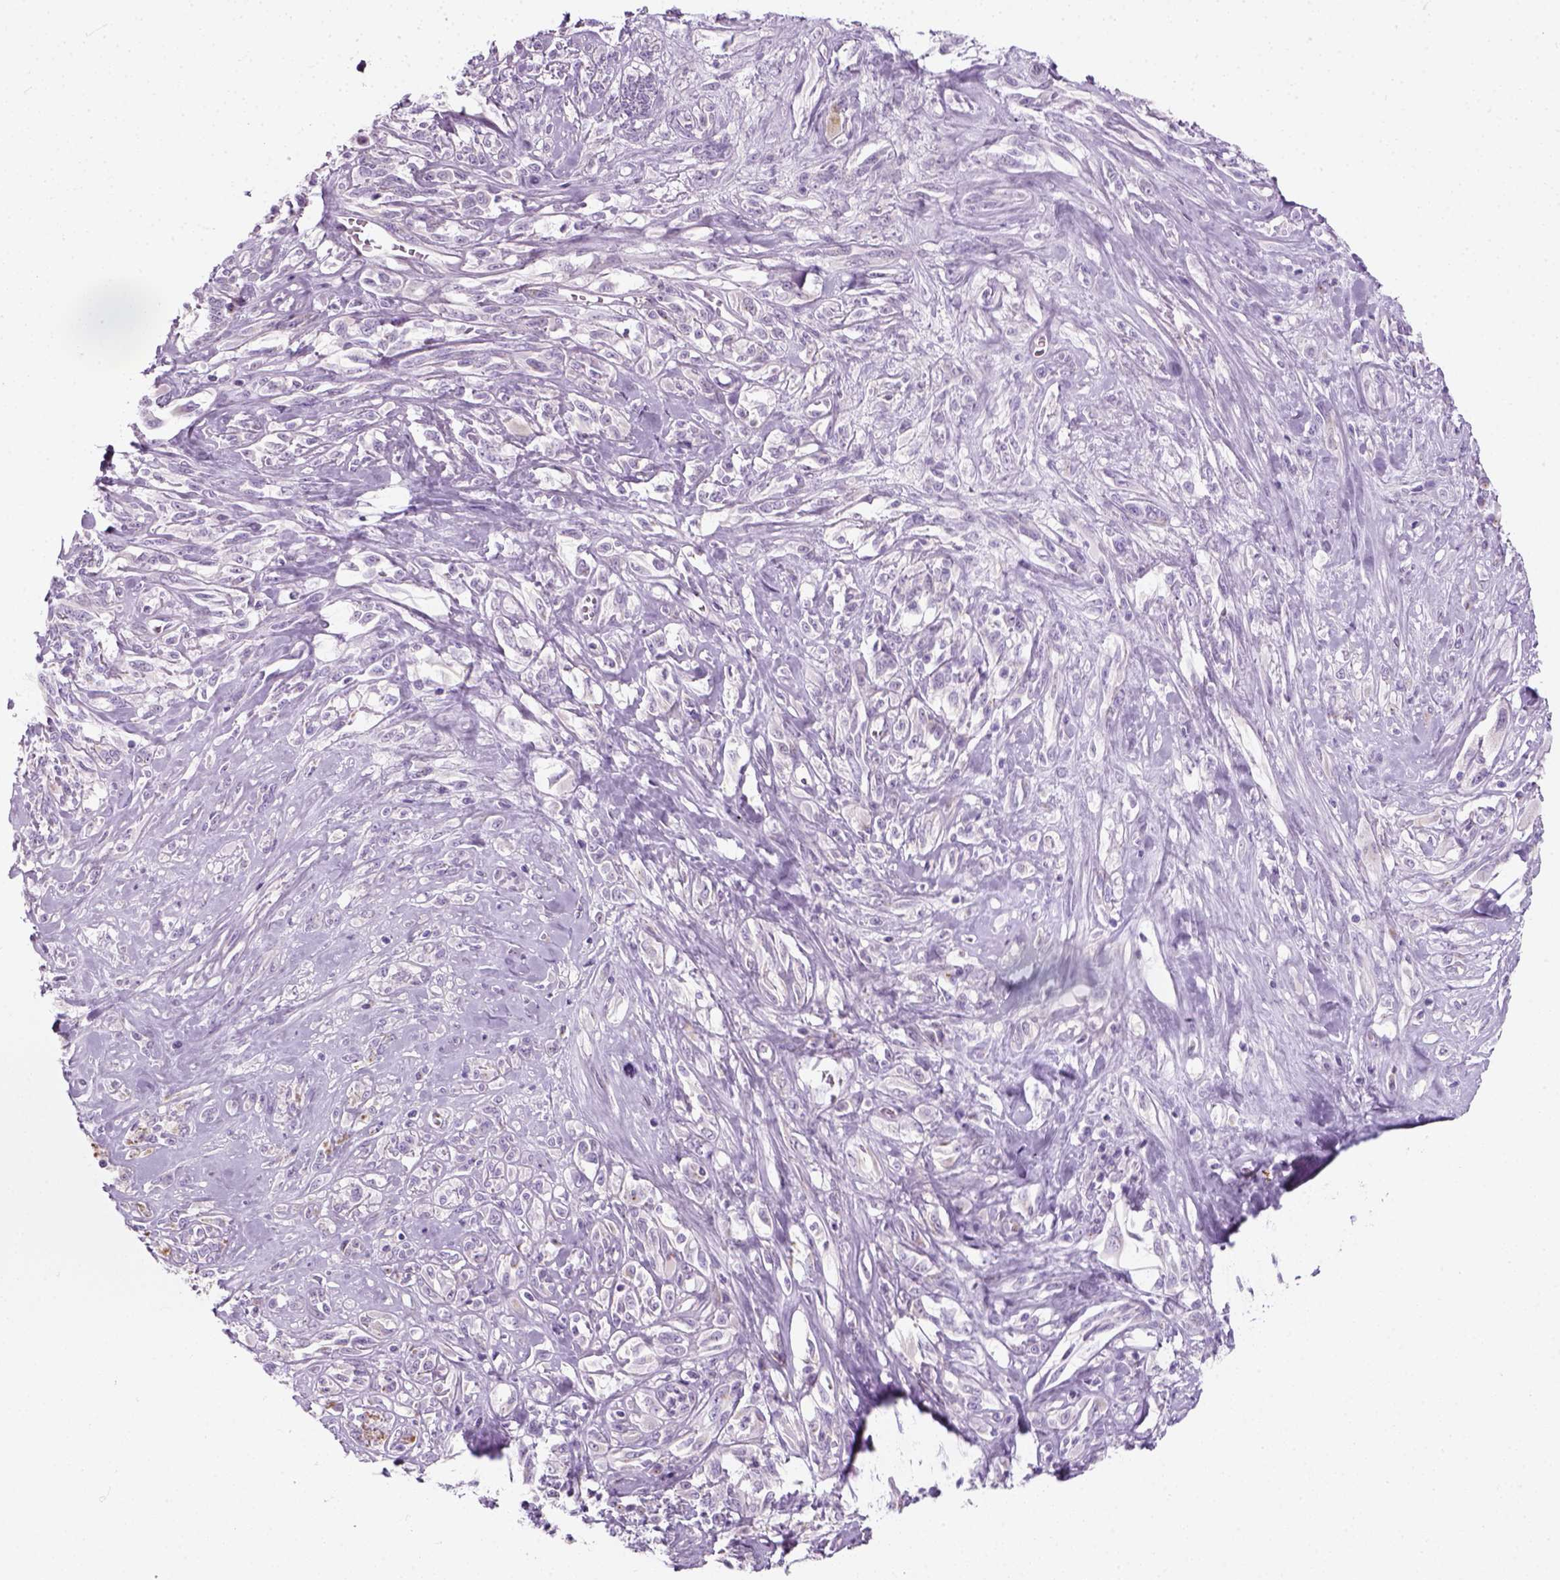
{"staining": {"intensity": "negative", "quantity": "none", "location": "none"}, "tissue": "melanoma", "cell_type": "Tumor cells", "image_type": "cancer", "snomed": [{"axis": "morphology", "description": "Malignant melanoma, NOS"}, {"axis": "topography", "description": "Skin"}], "caption": "Protein analysis of malignant melanoma shows no significant staining in tumor cells.", "gene": "IL4", "patient": {"sex": "female", "age": 91}}